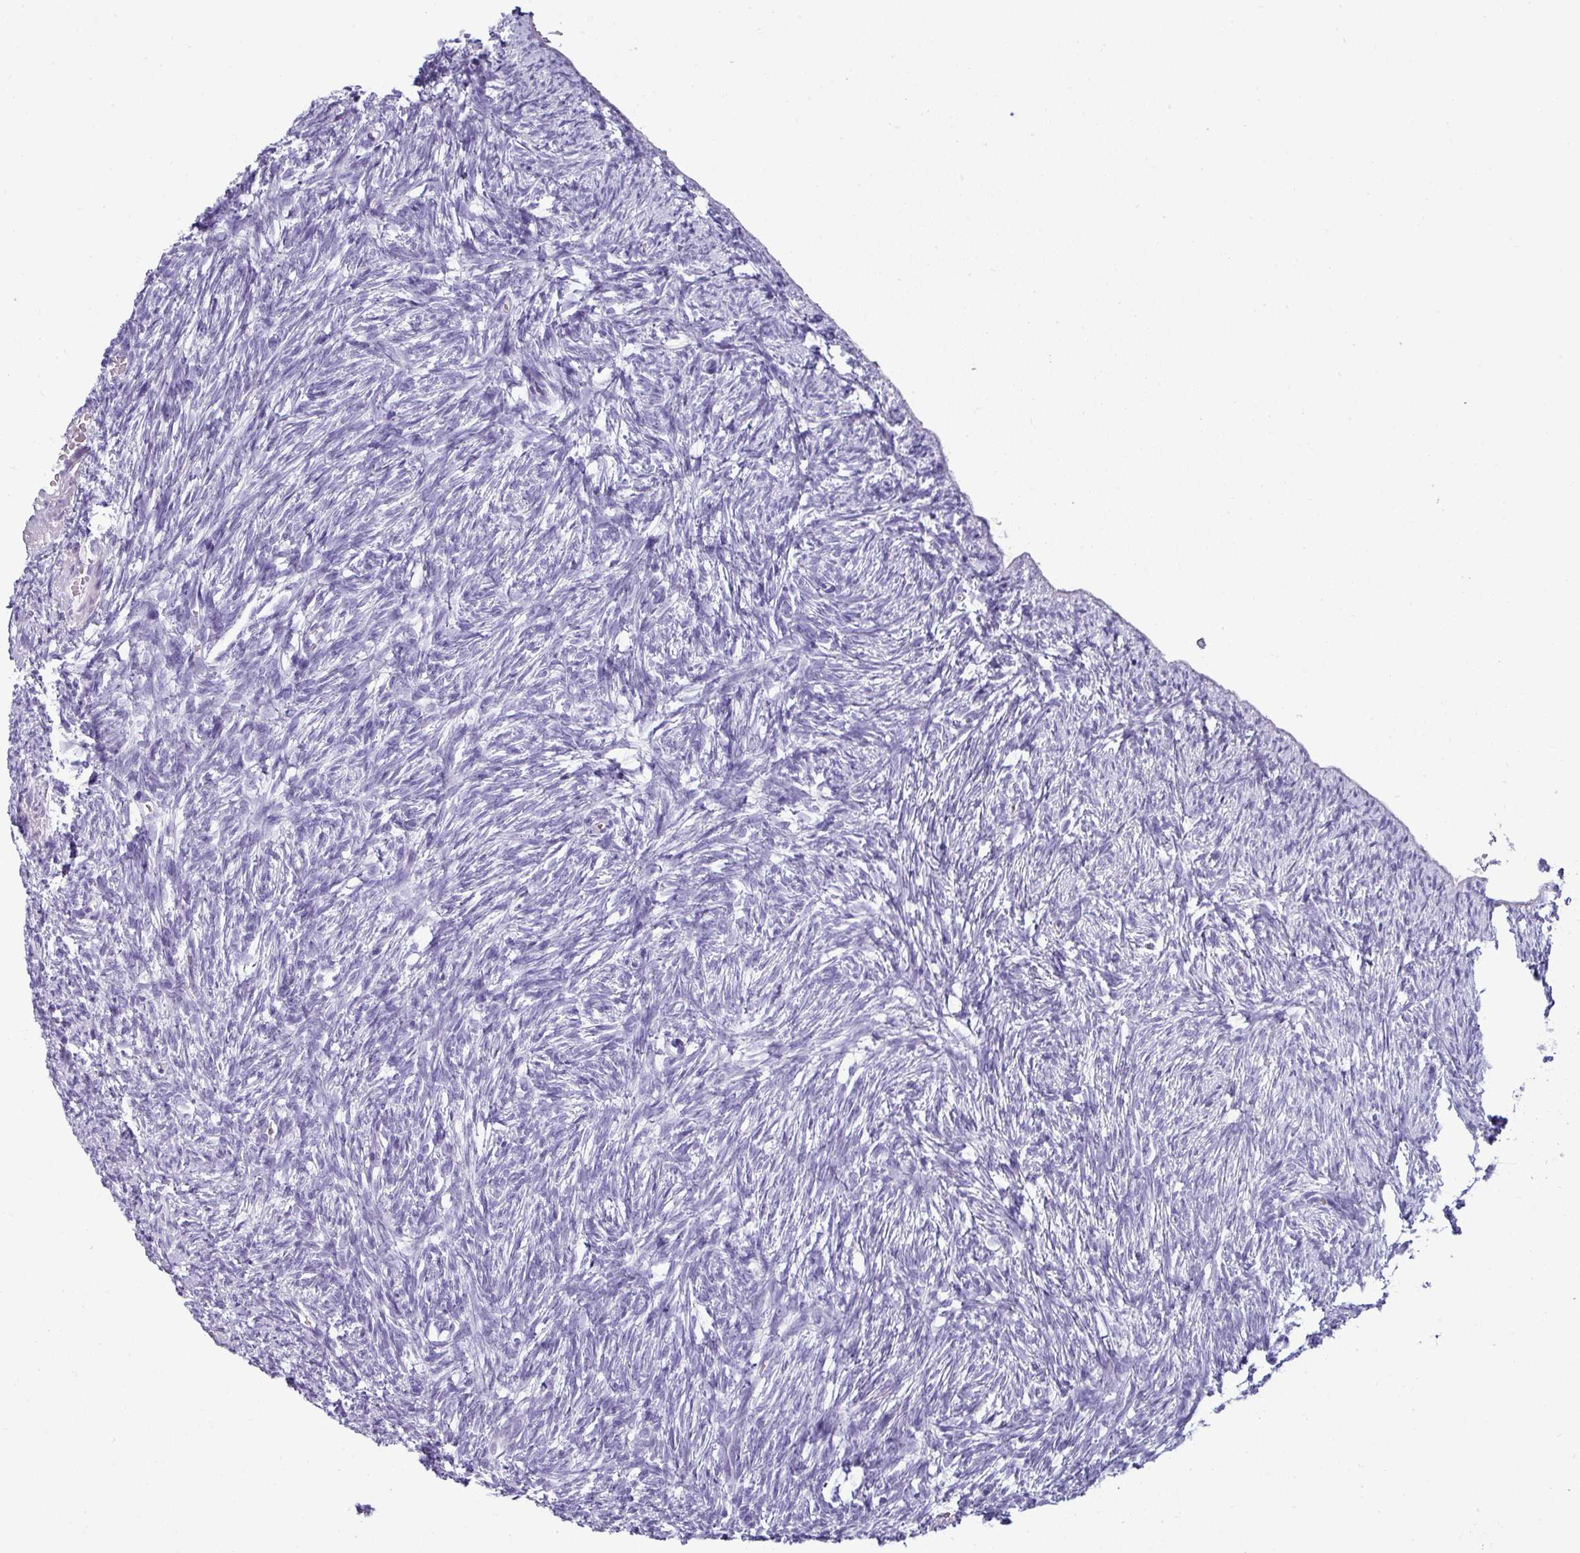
{"staining": {"intensity": "negative", "quantity": "none", "location": "none"}, "tissue": "ovary", "cell_type": "Follicle cells", "image_type": "normal", "snomed": [{"axis": "morphology", "description": "Normal tissue, NOS"}, {"axis": "topography", "description": "Ovary"}], "caption": "An immunohistochemistry (IHC) image of normal ovary is shown. There is no staining in follicle cells of ovary. The staining is performed using DAB brown chromogen with nuclei counter-stained in using hematoxylin.", "gene": "VCX2", "patient": {"sex": "female", "age": 51}}